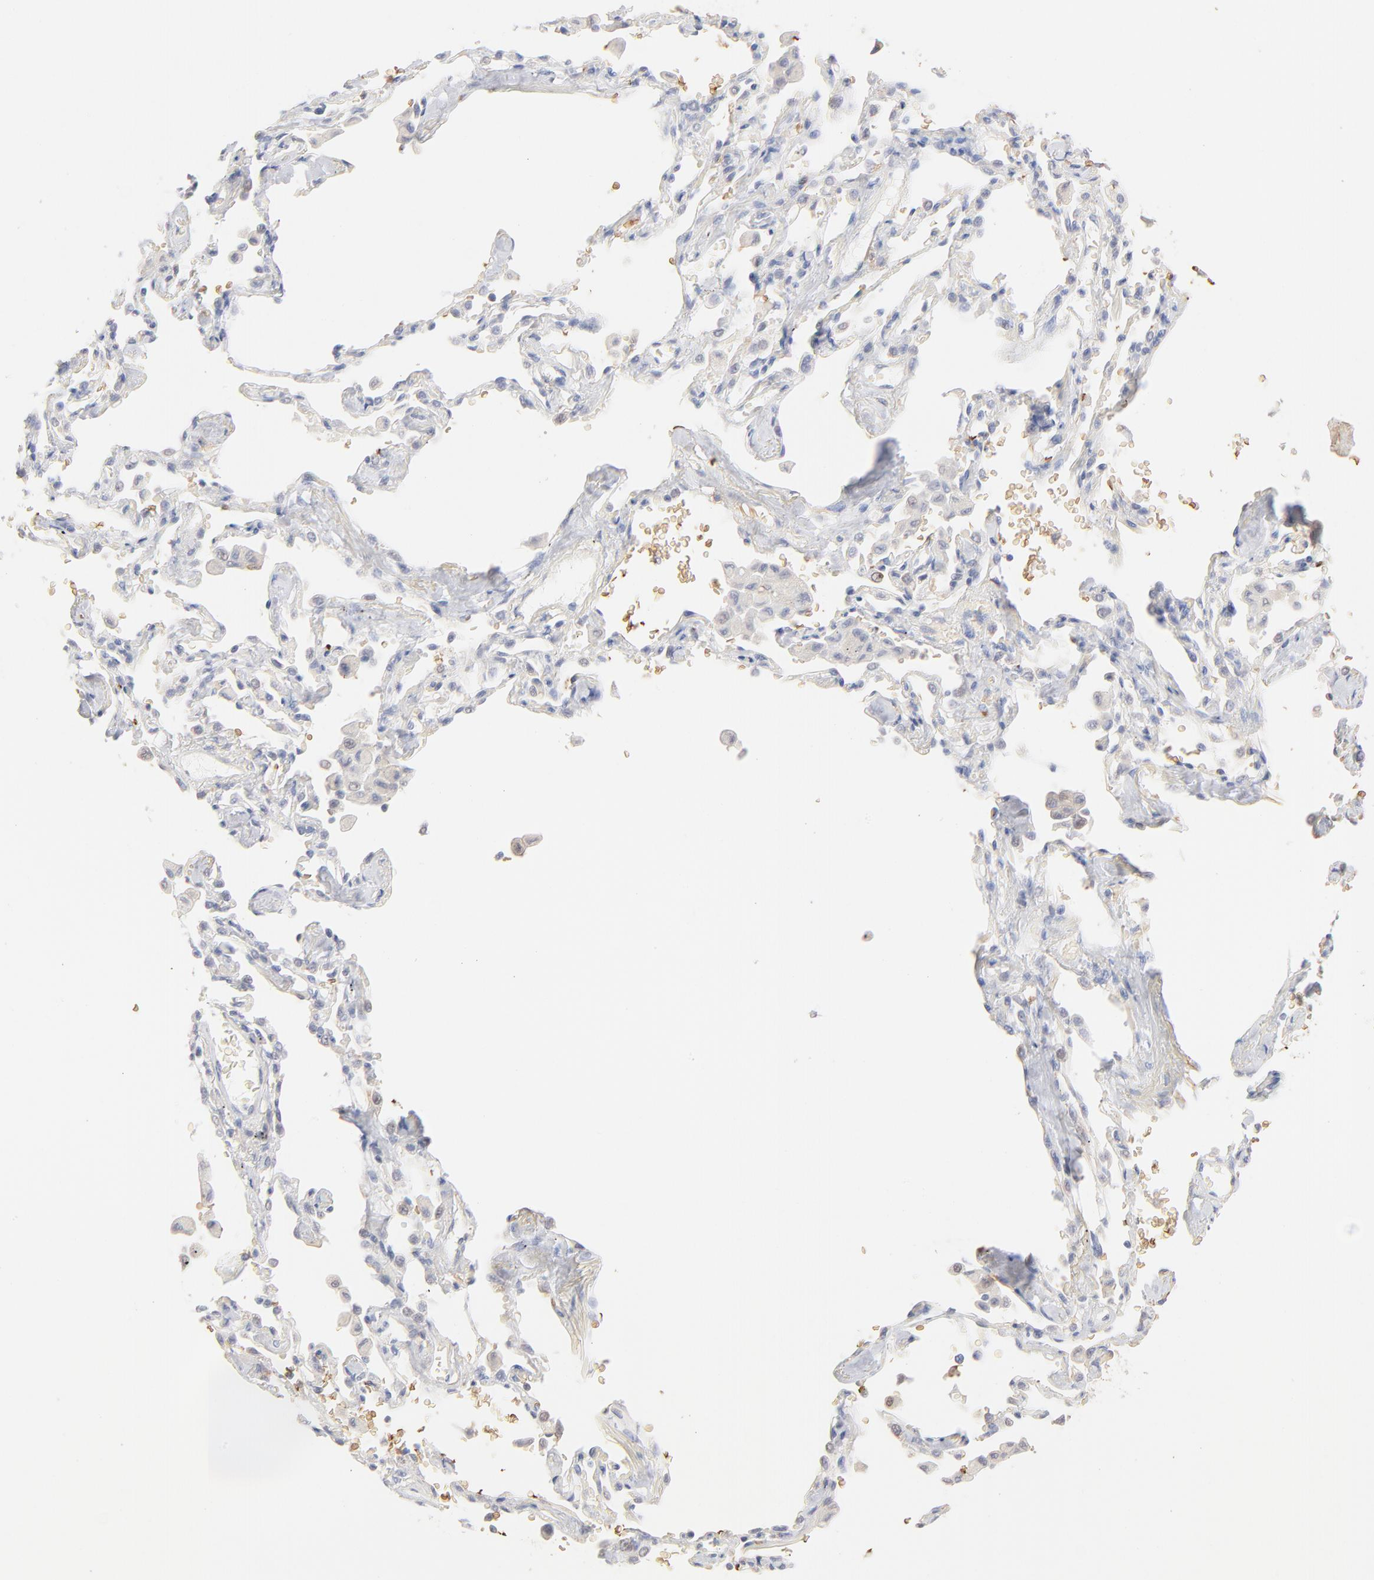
{"staining": {"intensity": "negative", "quantity": "none", "location": "none"}, "tissue": "lung cancer", "cell_type": "Tumor cells", "image_type": "cancer", "snomed": [{"axis": "morphology", "description": "Adenocarcinoma, NOS"}, {"axis": "topography", "description": "Lung"}], "caption": "Tumor cells show no significant protein expression in lung adenocarcinoma.", "gene": "SPTB", "patient": {"sex": "female", "age": 64}}